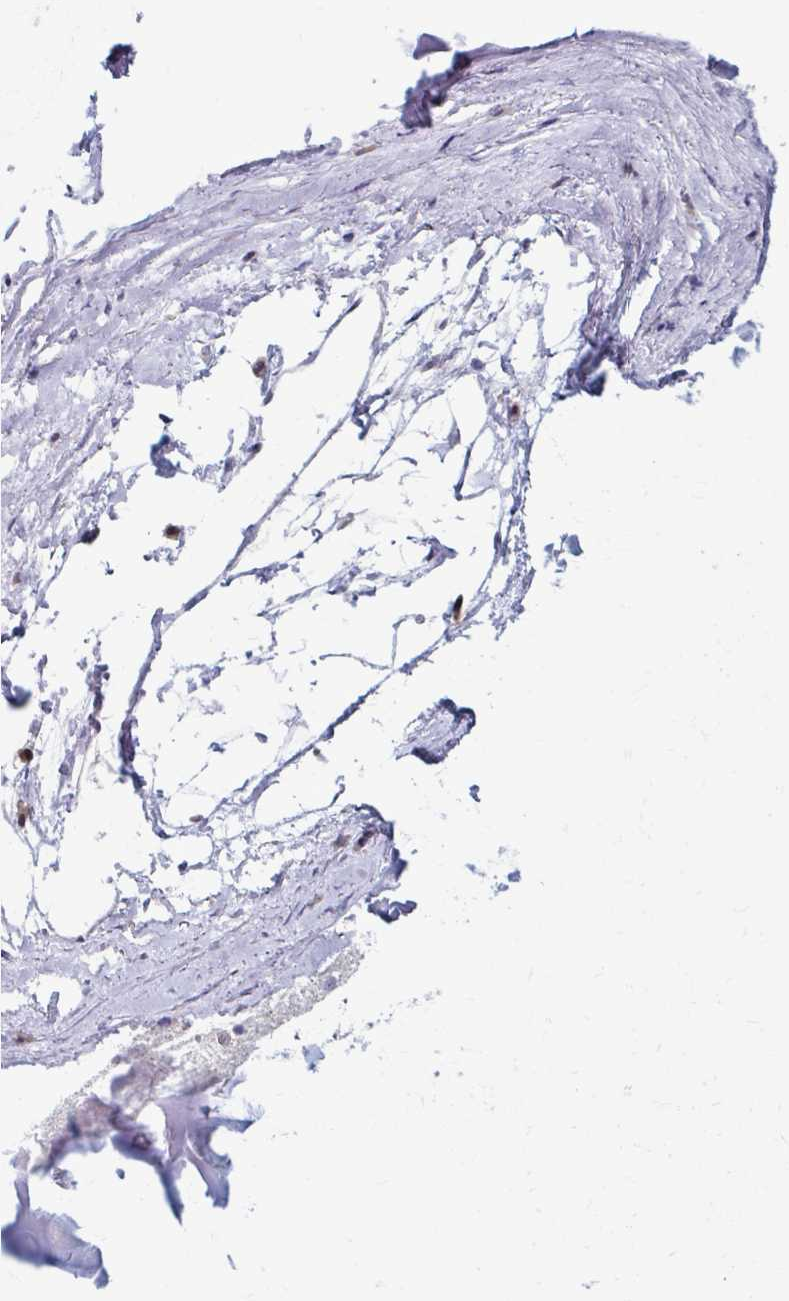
{"staining": {"intensity": "negative", "quantity": "none", "location": "none"}, "tissue": "adipose tissue", "cell_type": "Adipocytes", "image_type": "normal", "snomed": [{"axis": "morphology", "description": "Normal tissue, NOS"}, {"axis": "morphology", "description": "Degeneration, NOS"}, {"axis": "topography", "description": "Cartilage tissue"}, {"axis": "topography", "description": "Lung"}], "caption": "High power microscopy micrograph of an immunohistochemistry histopathology image of unremarkable adipose tissue, revealing no significant staining in adipocytes. Nuclei are stained in blue.", "gene": "ZNF555", "patient": {"sex": "female", "age": 61}}